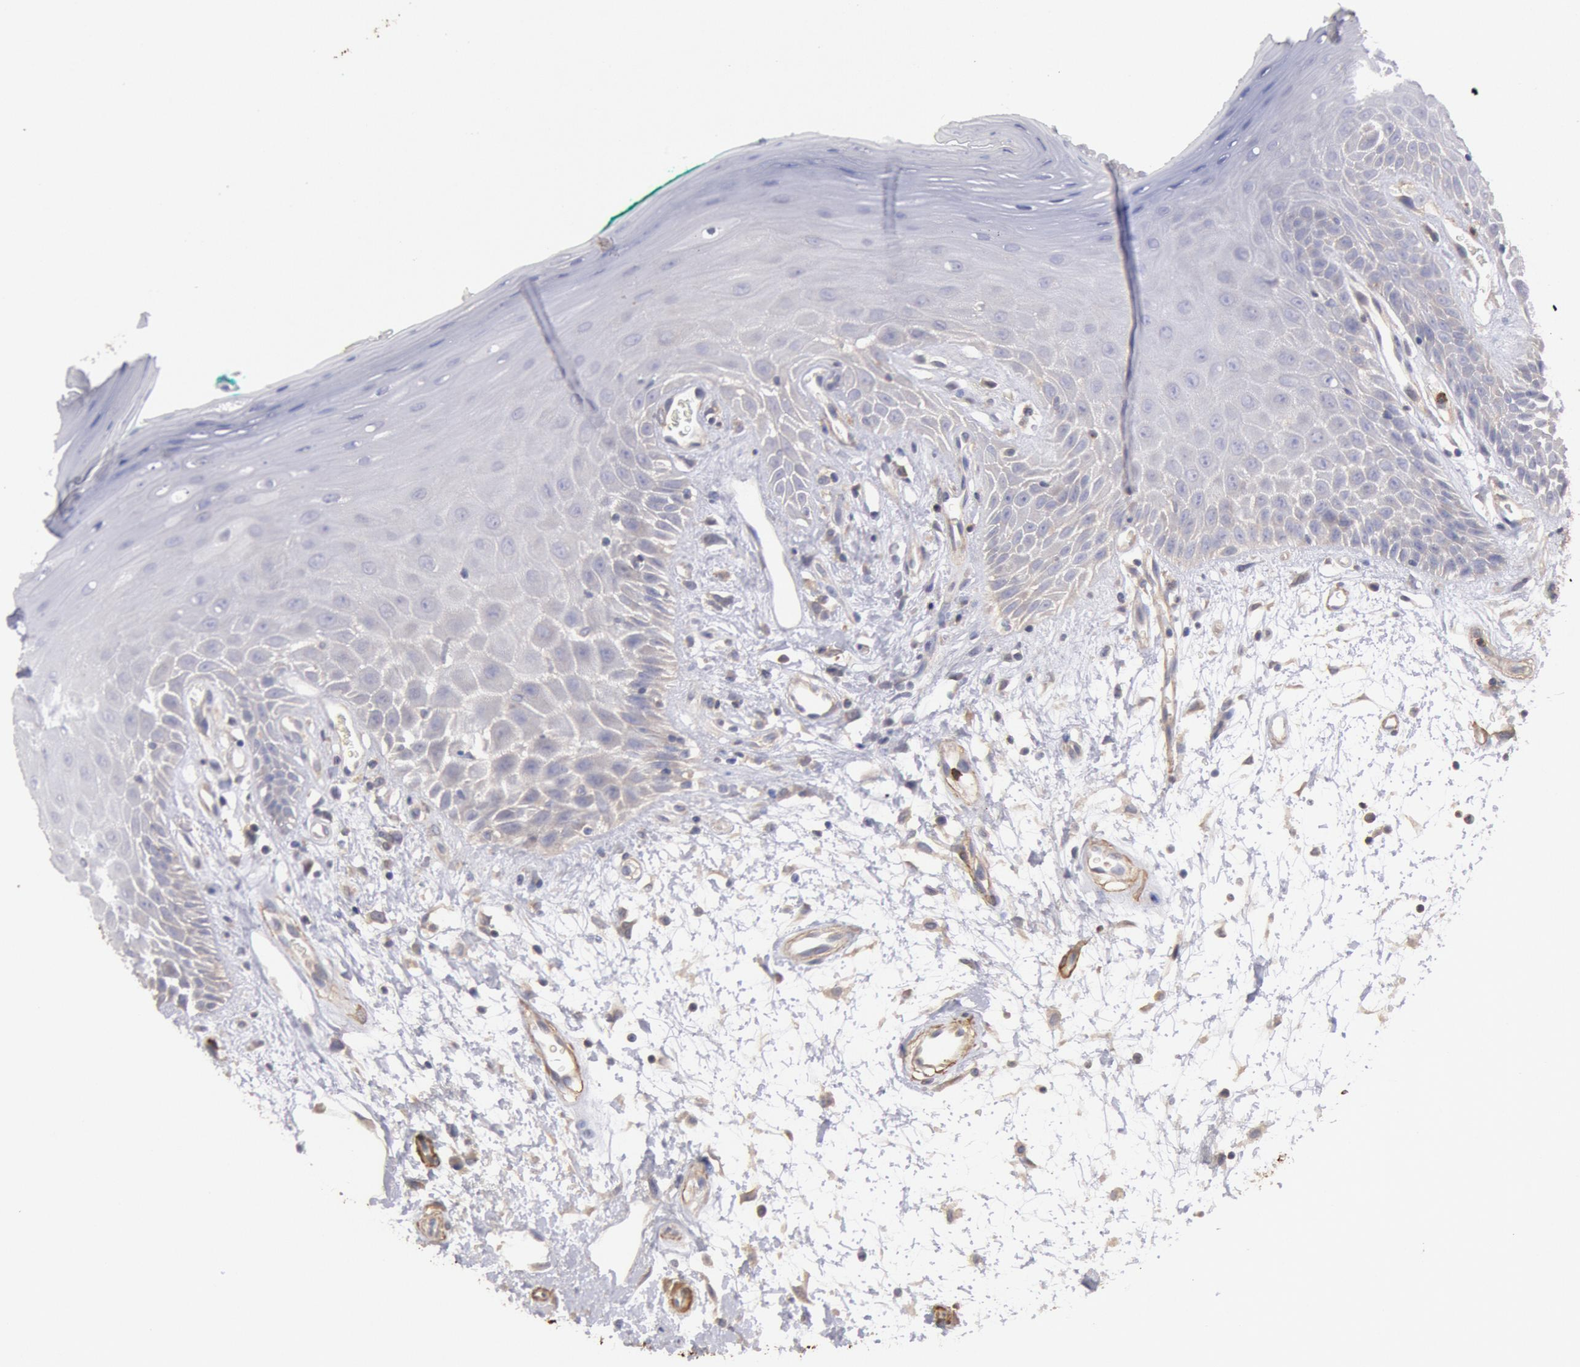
{"staining": {"intensity": "weak", "quantity": "<25%", "location": "cytoplasmic/membranous"}, "tissue": "oral mucosa", "cell_type": "Squamous epithelial cells", "image_type": "normal", "snomed": [{"axis": "morphology", "description": "Normal tissue, NOS"}, {"axis": "morphology", "description": "Squamous cell carcinoma, NOS"}, {"axis": "topography", "description": "Skeletal muscle"}, {"axis": "topography", "description": "Oral tissue"}, {"axis": "topography", "description": "Head-Neck"}], "caption": "An image of oral mucosa stained for a protein demonstrates no brown staining in squamous epithelial cells.", "gene": "TMED8", "patient": {"sex": "female", "age": 84}}